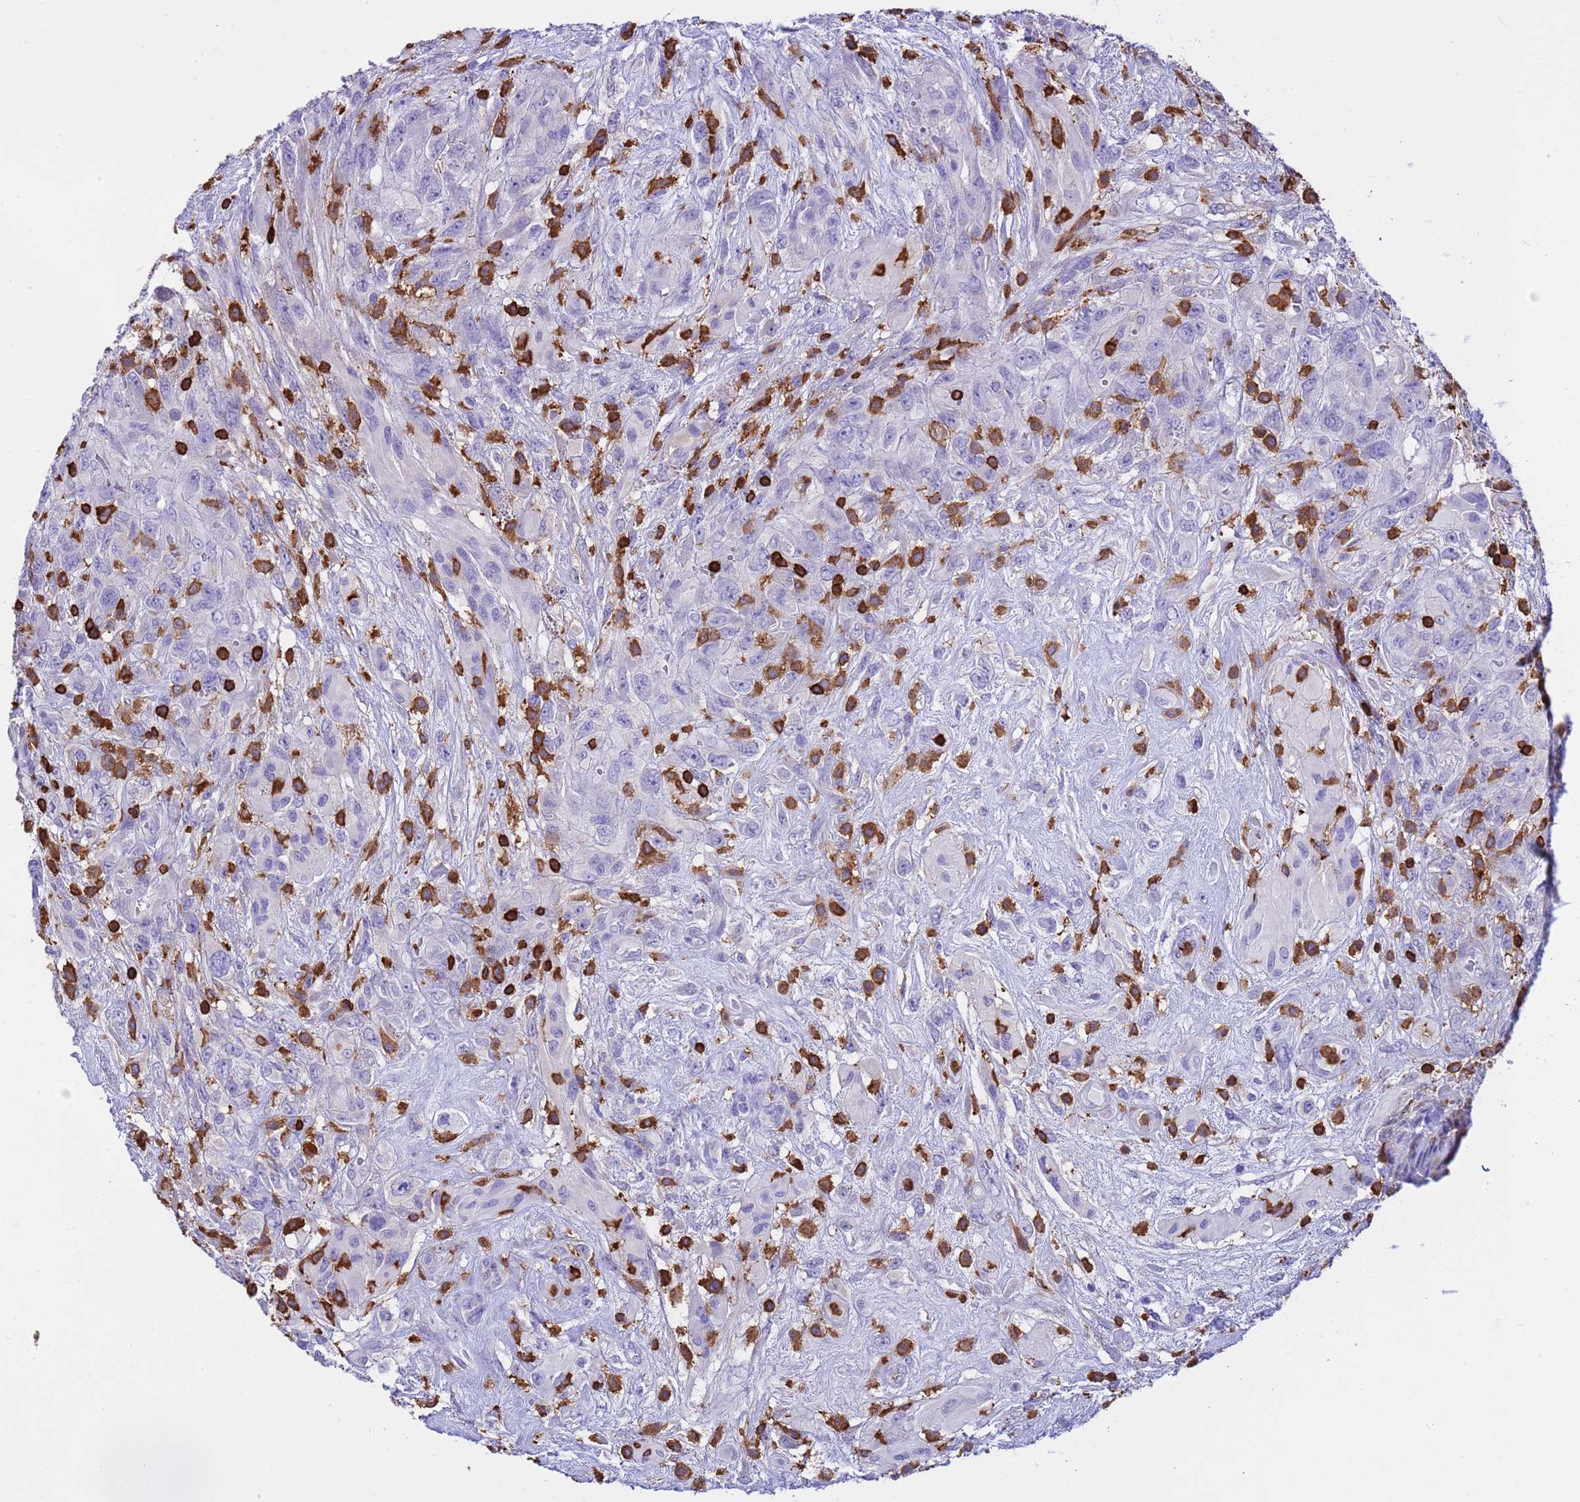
{"staining": {"intensity": "negative", "quantity": "none", "location": "none"}, "tissue": "glioma", "cell_type": "Tumor cells", "image_type": "cancer", "snomed": [{"axis": "morphology", "description": "Glioma, malignant, High grade"}, {"axis": "topography", "description": "Brain"}], "caption": "The immunohistochemistry photomicrograph has no significant expression in tumor cells of high-grade glioma (malignant) tissue. (Stains: DAB immunohistochemistry with hematoxylin counter stain, Microscopy: brightfield microscopy at high magnification).", "gene": "IRF5", "patient": {"sex": "male", "age": 61}}